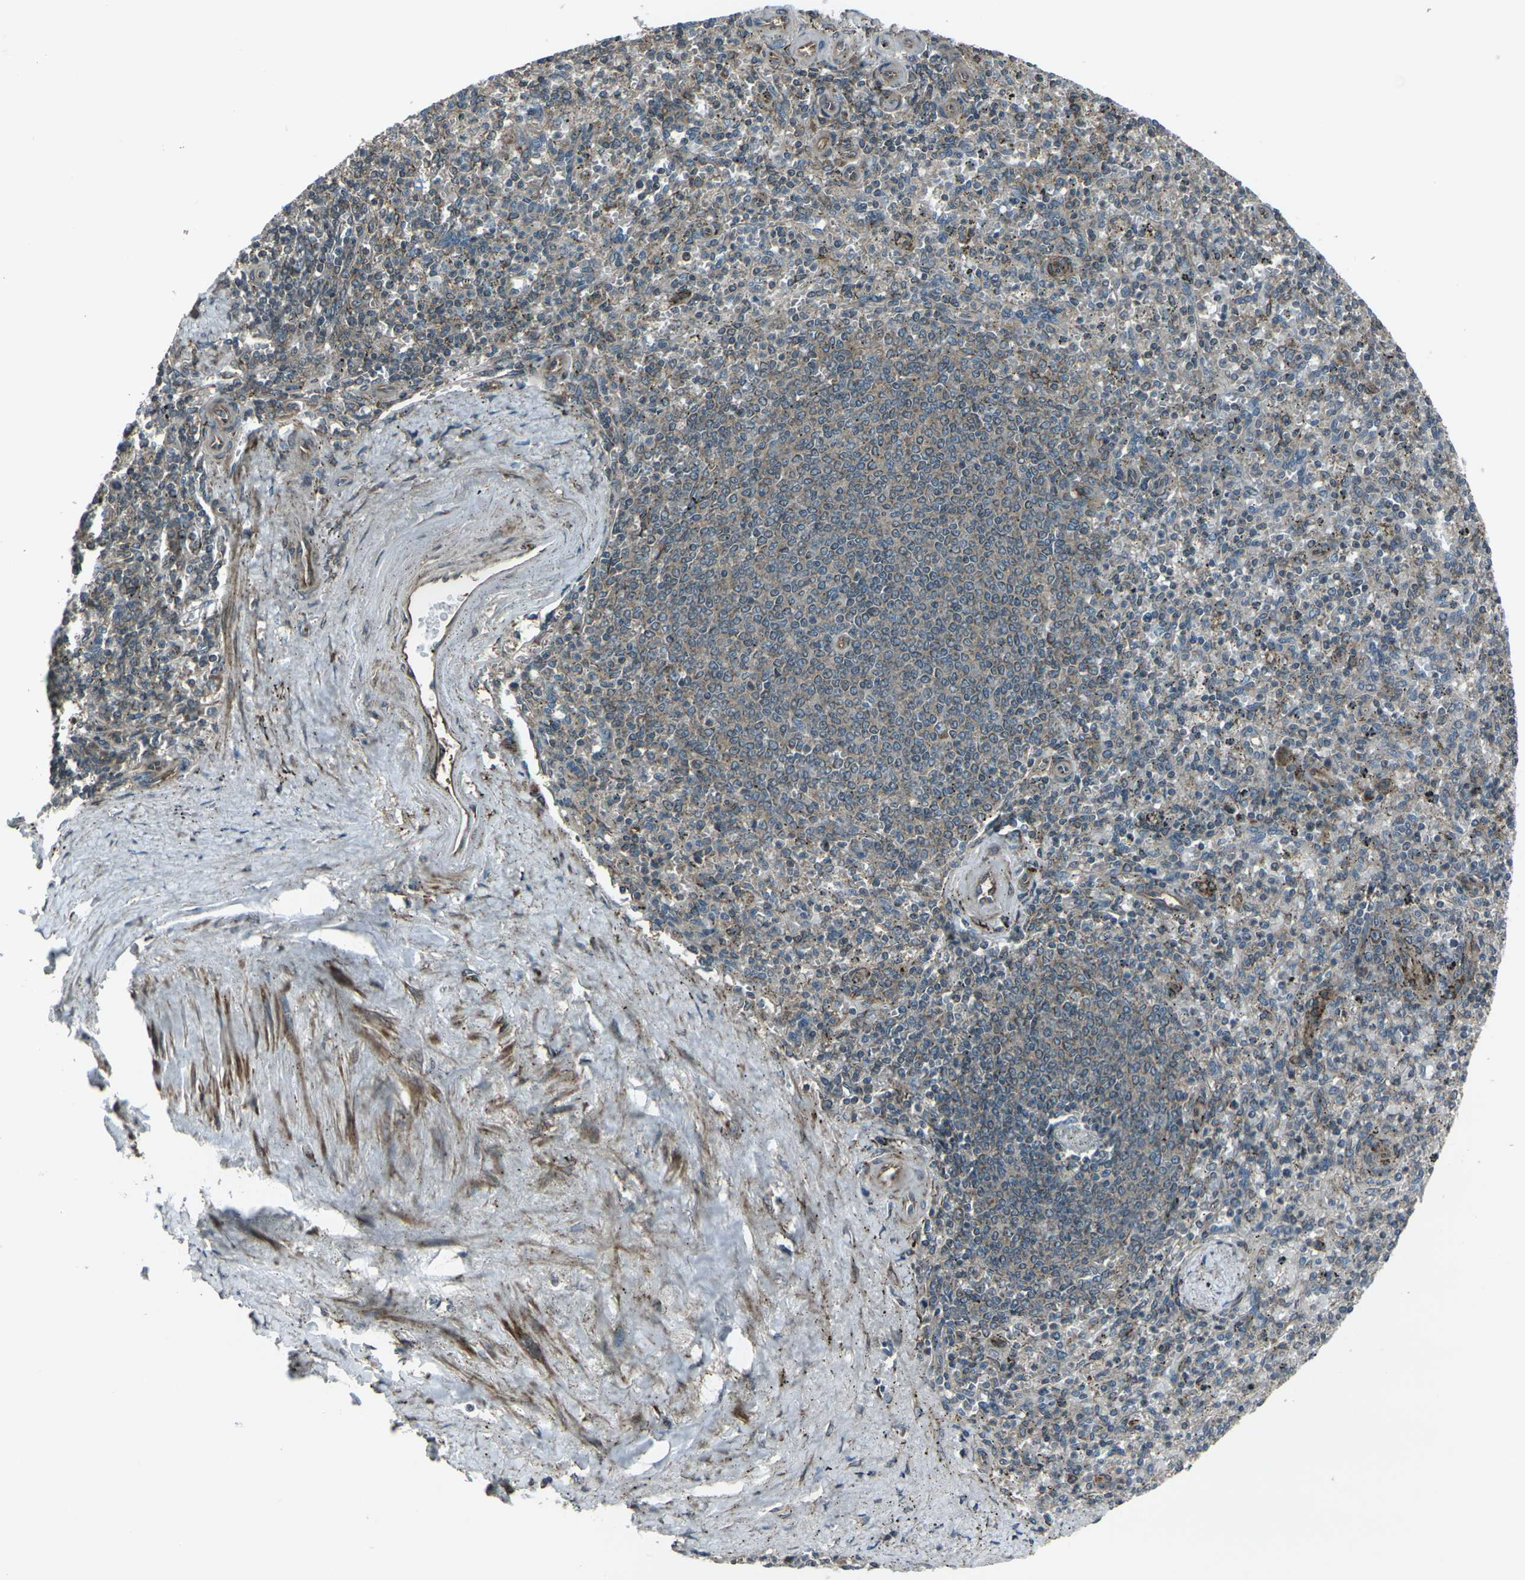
{"staining": {"intensity": "weak", "quantity": ">75%", "location": "cytoplasmic/membranous"}, "tissue": "spleen", "cell_type": "Cells in red pulp", "image_type": "normal", "snomed": [{"axis": "morphology", "description": "Normal tissue, NOS"}, {"axis": "topography", "description": "Spleen"}], "caption": "Spleen stained for a protein (brown) displays weak cytoplasmic/membranous positive positivity in about >75% of cells in red pulp.", "gene": "LSMEM1", "patient": {"sex": "male", "age": 72}}